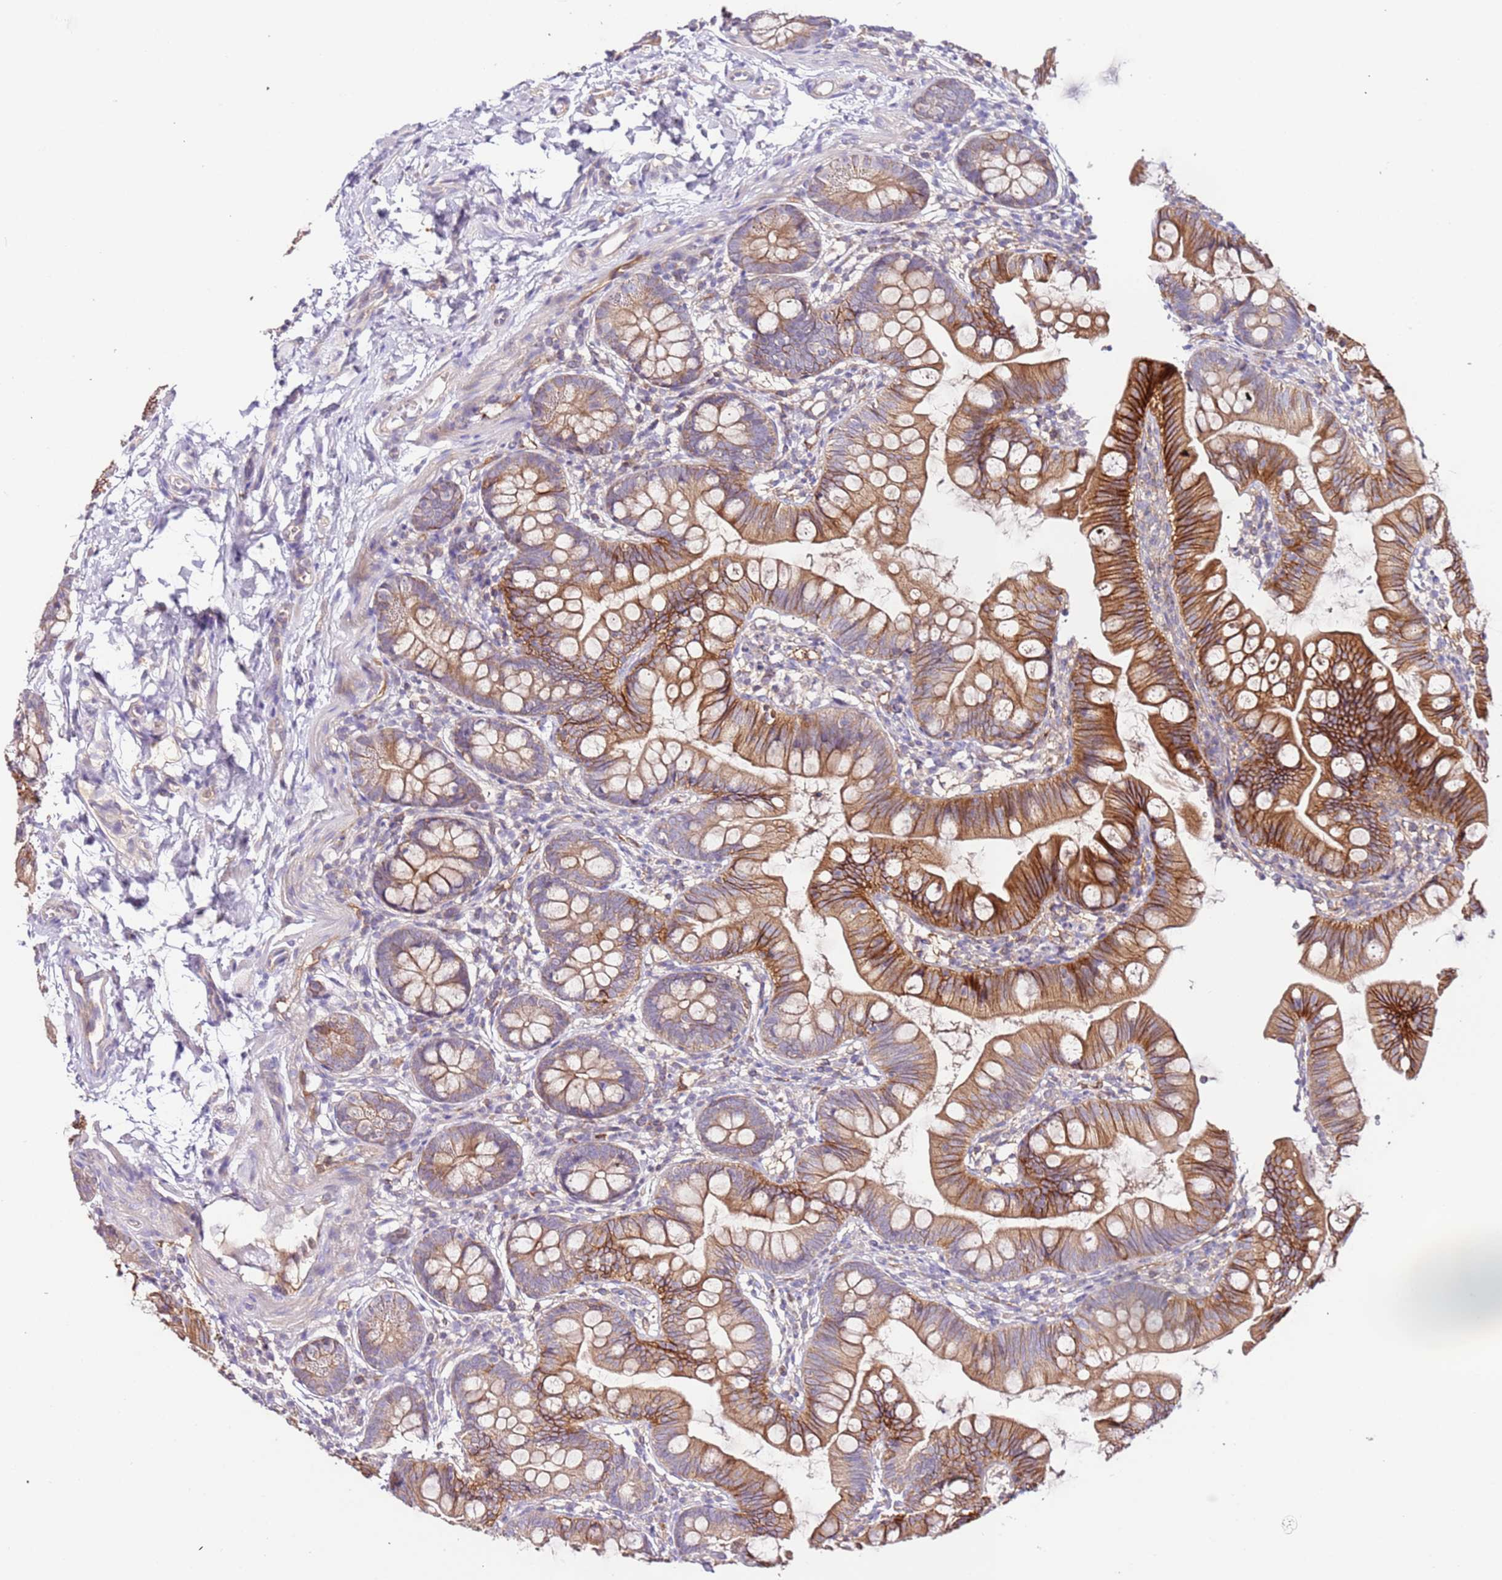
{"staining": {"intensity": "strong", "quantity": "25%-75%", "location": "cytoplasmic/membranous"}, "tissue": "small intestine", "cell_type": "Glandular cells", "image_type": "normal", "snomed": [{"axis": "morphology", "description": "Normal tissue, NOS"}, {"axis": "topography", "description": "Small intestine"}], "caption": "A high-resolution photomicrograph shows immunohistochemistry staining of unremarkable small intestine, which shows strong cytoplasmic/membranous expression in about 25%-75% of glandular cells. Nuclei are stained in blue.", "gene": "FLVCR1", "patient": {"sex": "male", "age": 7}}